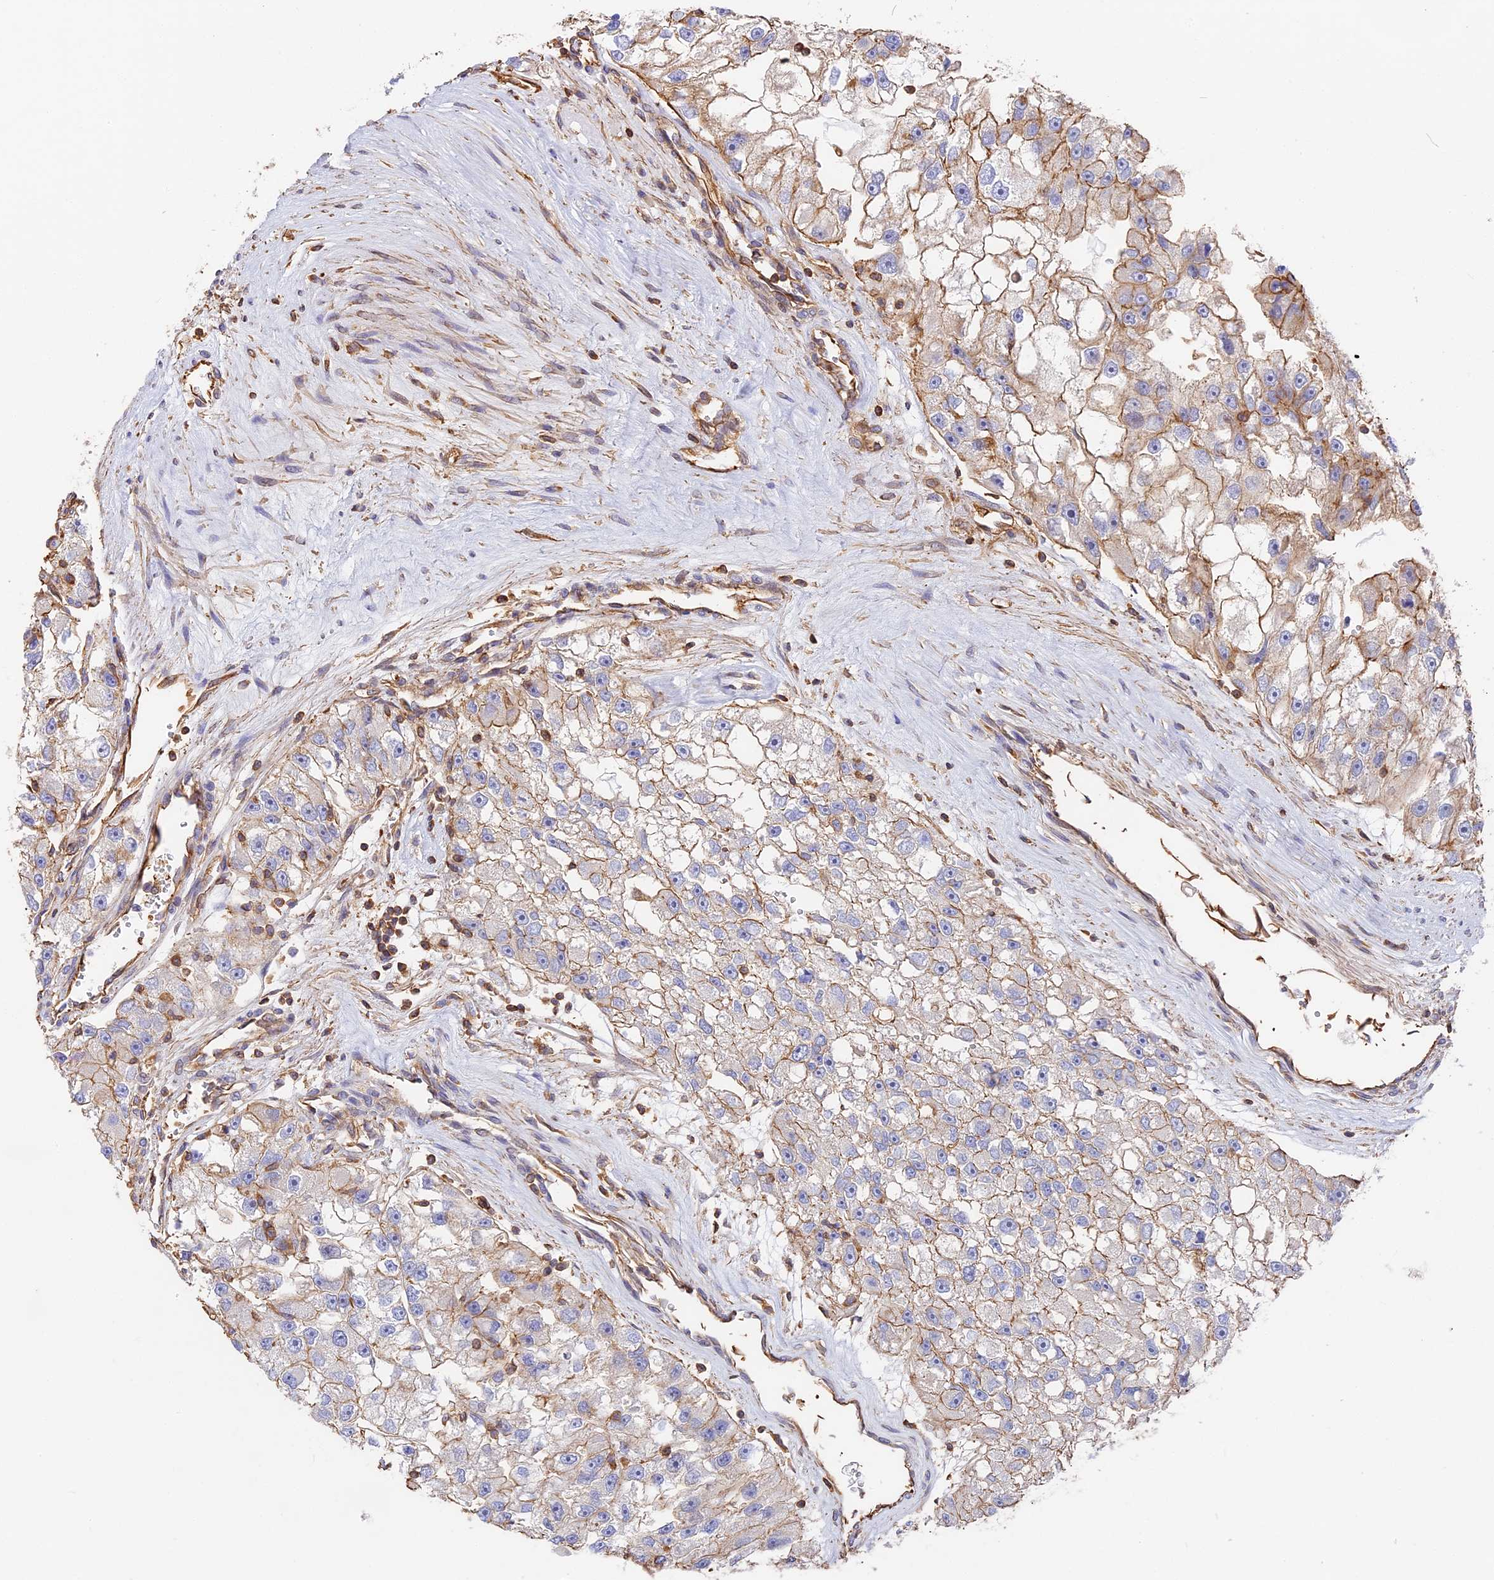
{"staining": {"intensity": "weak", "quantity": "<25%", "location": "cytoplasmic/membranous"}, "tissue": "renal cancer", "cell_type": "Tumor cells", "image_type": "cancer", "snomed": [{"axis": "morphology", "description": "Adenocarcinoma, NOS"}, {"axis": "topography", "description": "Kidney"}], "caption": "A micrograph of adenocarcinoma (renal) stained for a protein exhibits no brown staining in tumor cells.", "gene": "VPS18", "patient": {"sex": "male", "age": 63}}